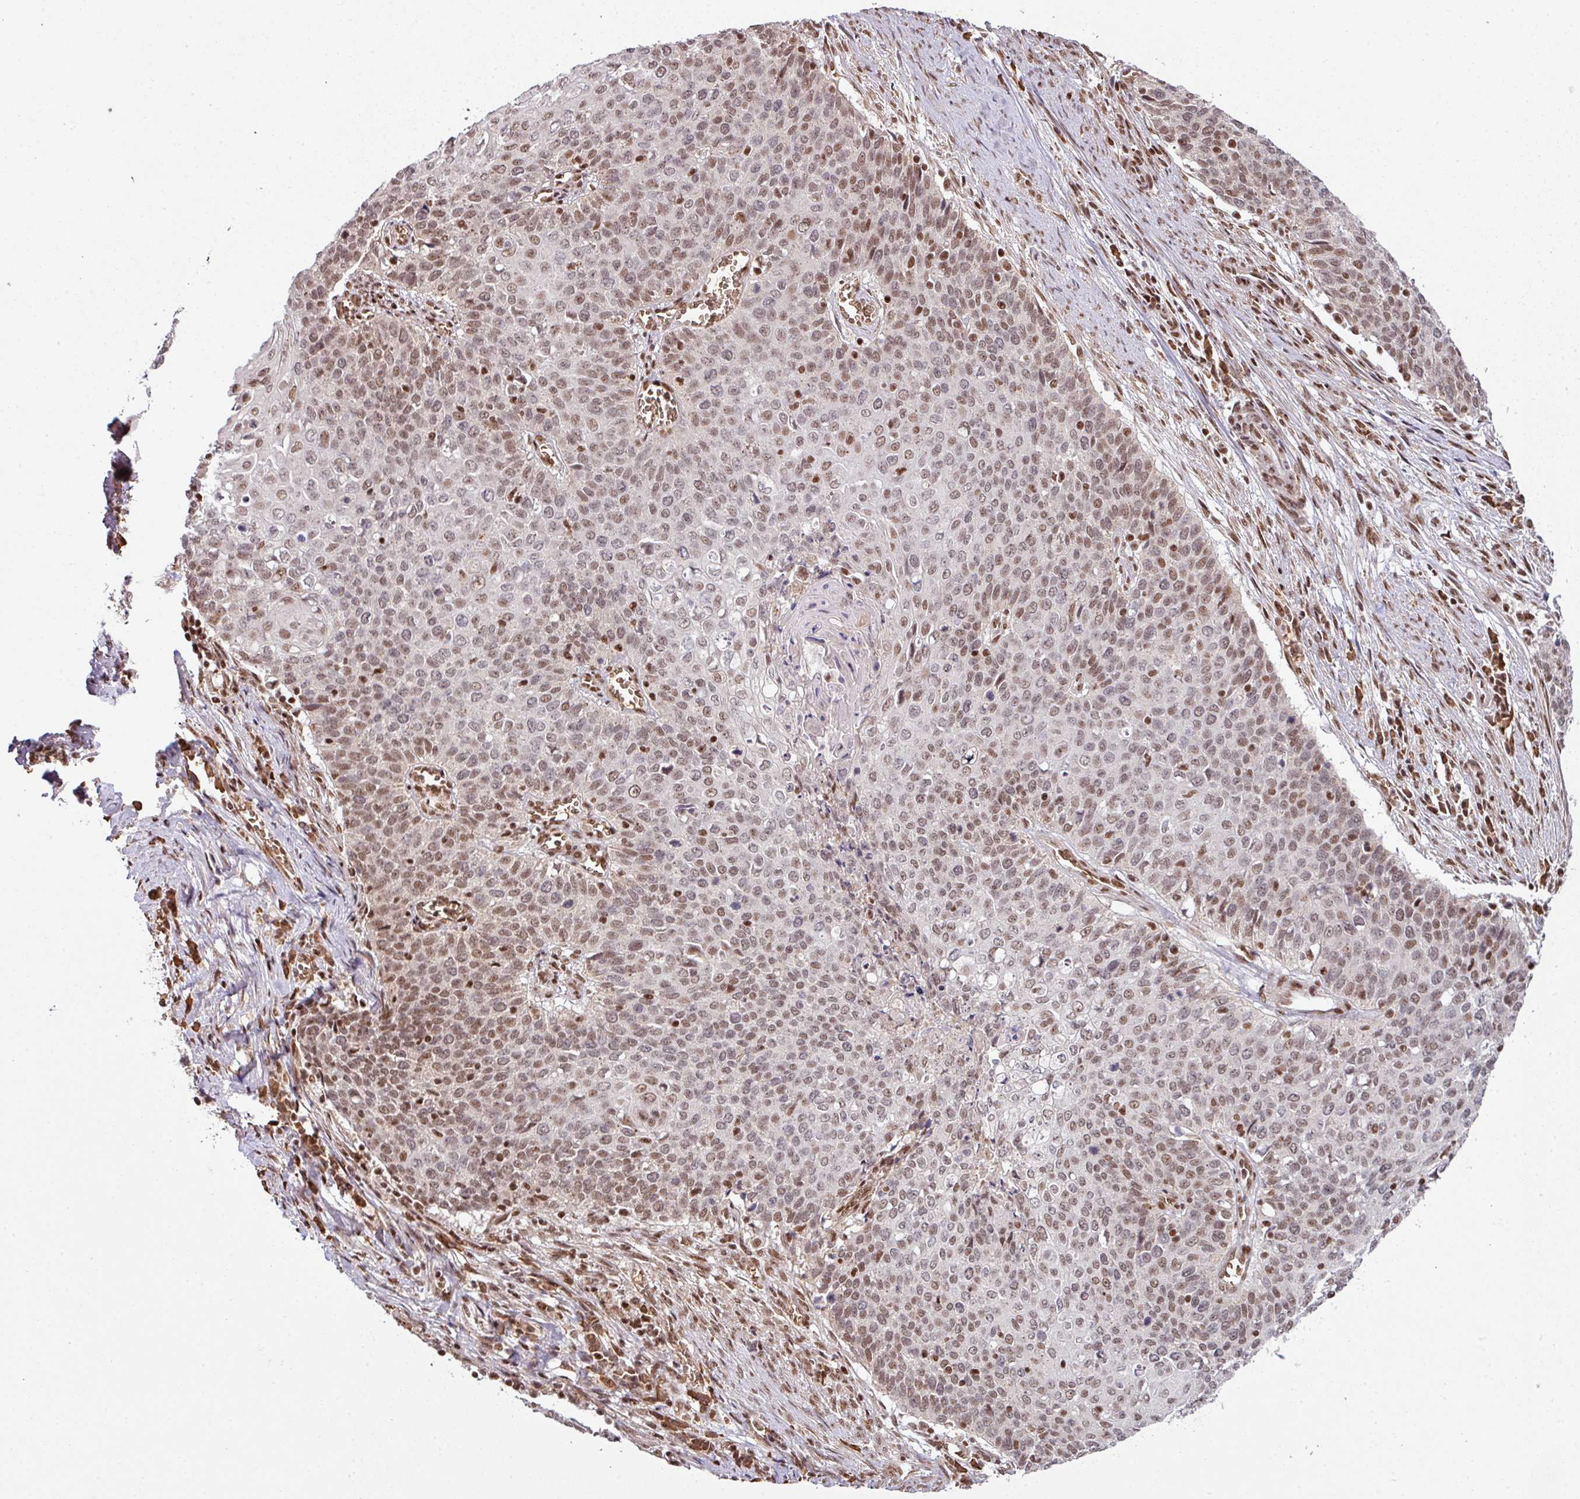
{"staining": {"intensity": "moderate", "quantity": ">75%", "location": "nuclear"}, "tissue": "cervical cancer", "cell_type": "Tumor cells", "image_type": "cancer", "snomed": [{"axis": "morphology", "description": "Squamous cell carcinoma, NOS"}, {"axis": "topography", "description": "Cervix"}], "caption": "Cervical squamous cell carcinoma tissue demonstrates moderate nuclear staining in about >75% of tumor cells The staining was performed using DAB, with brown indicating positive protein expression. Nuclei are stained blue with hematoxylin.", "gene": "PHF23", "patient": {"sex": "female", "age": 39}}